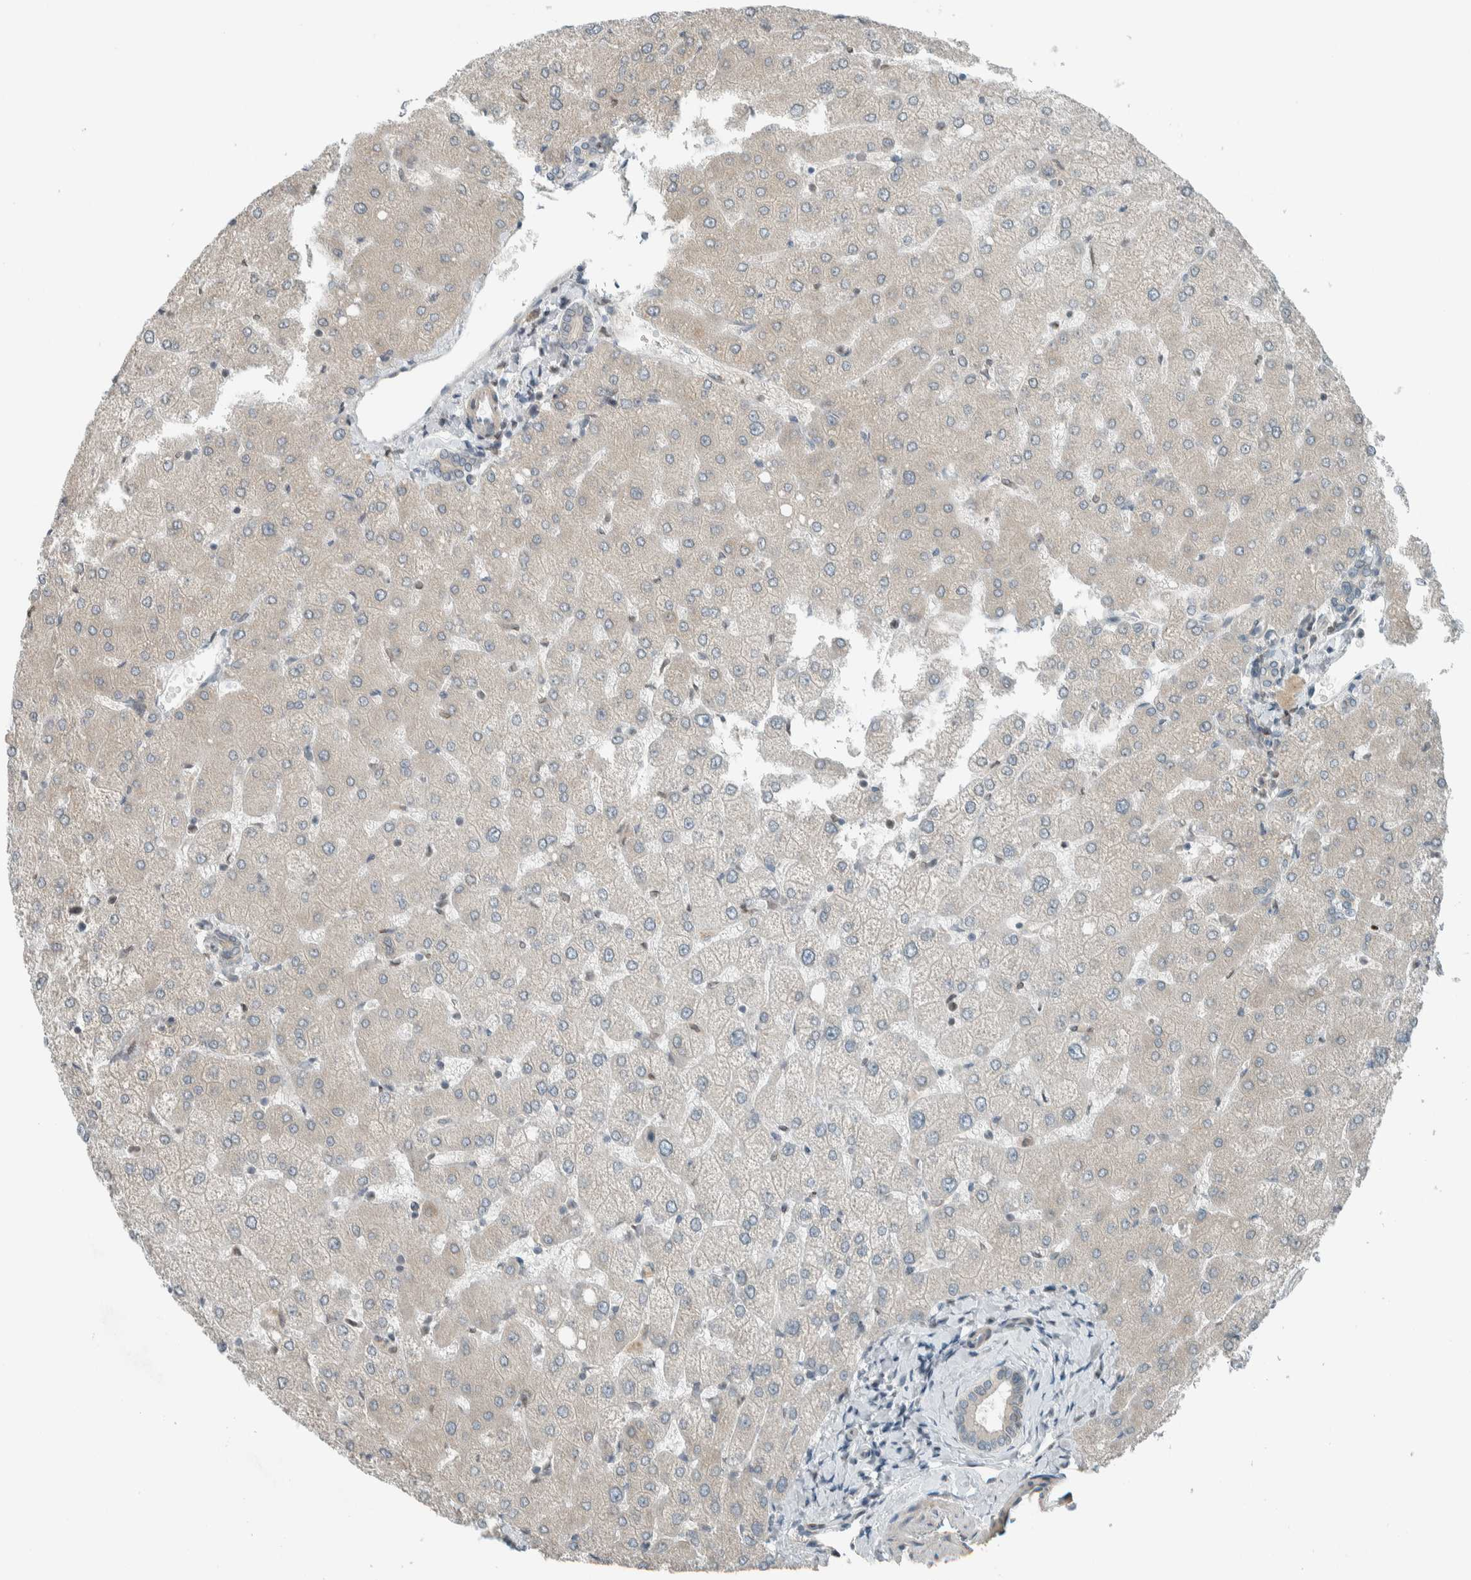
{"staining": {"intensity": "negative", "quantity": "none", "location": "none"}, "tissue": "liver", "cell_type": "Cholangiocytes", "image_type": "normal", "snomed": [{"axis": "morphology", "description": "Normal tissue, NOS"}, {"axis": "topography", "description": "Liver"}], "caption": "DAB (3,3'-diaminobenzidine) immunohistochemical staining of normal liver reveals no significant positivity in cholangiocytes.", "gene": "SEL1L", "patient": {"sex": "female", "age": 54}}